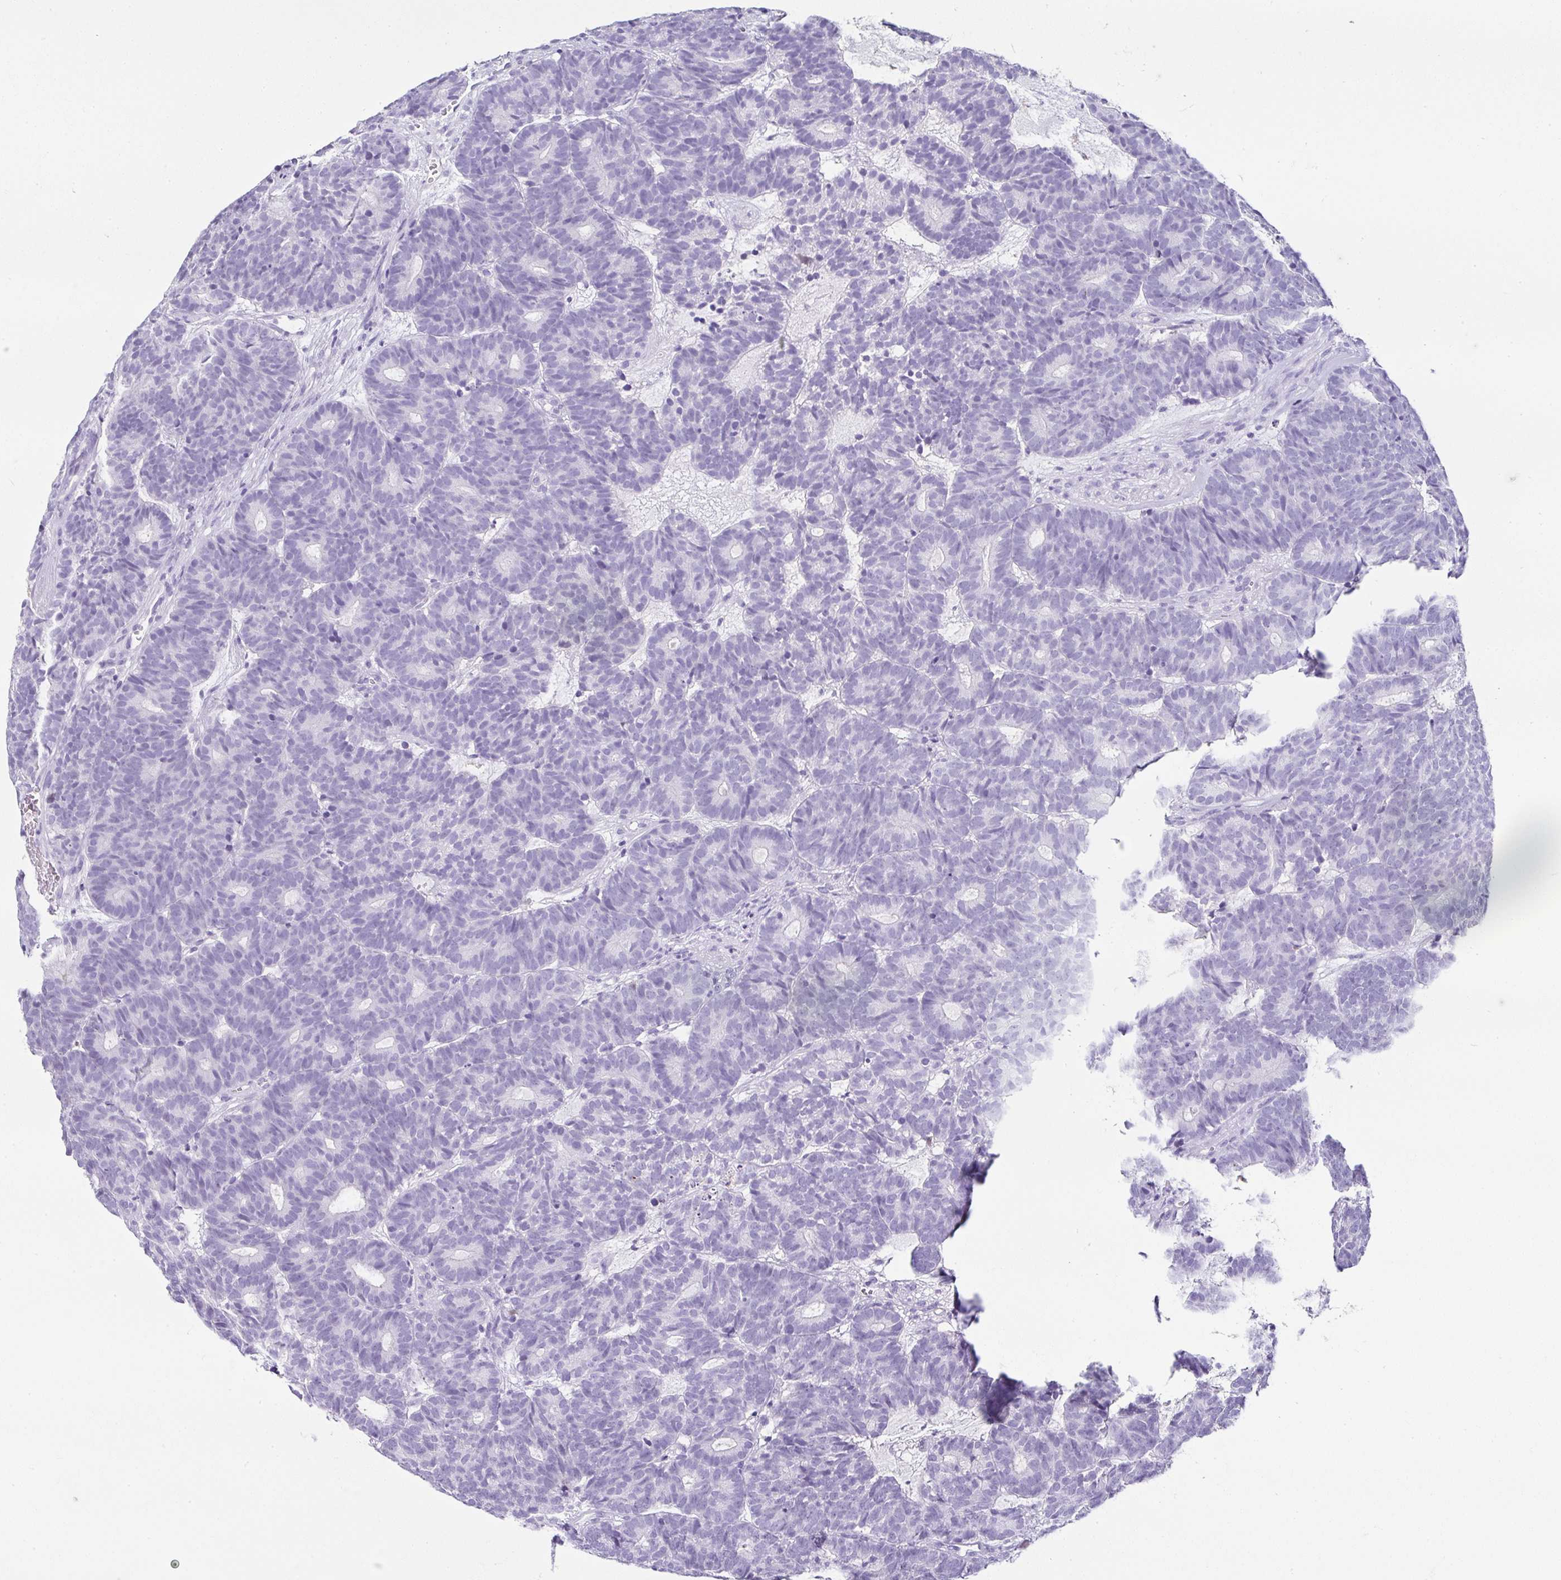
{"staining": {"intensity": "negative", "quantity": "none", "location": "none"}, "tissue": "head and neck cancer", "cell_type": "Tumor cells", "image_type": "cancer", "snomed": [{"axis": "morphology", "description": "Adenocarcinoma, NOS"}, {"axis": "topography", "description": "Head-Neck"}], "caption": "The immunohistochemistry image has no significant expression in tumor cells of head and neck adenocarcinoma tissue. Brightfield microscopy of immunohistochemistry (IHC) stained with DAB (3,3'-diaminobenzidine) (brown) and hematoxylin (blue), captured at high magnification.", "gene": "SERPINB3", "patient": {"sex": "female", "age": 81}}